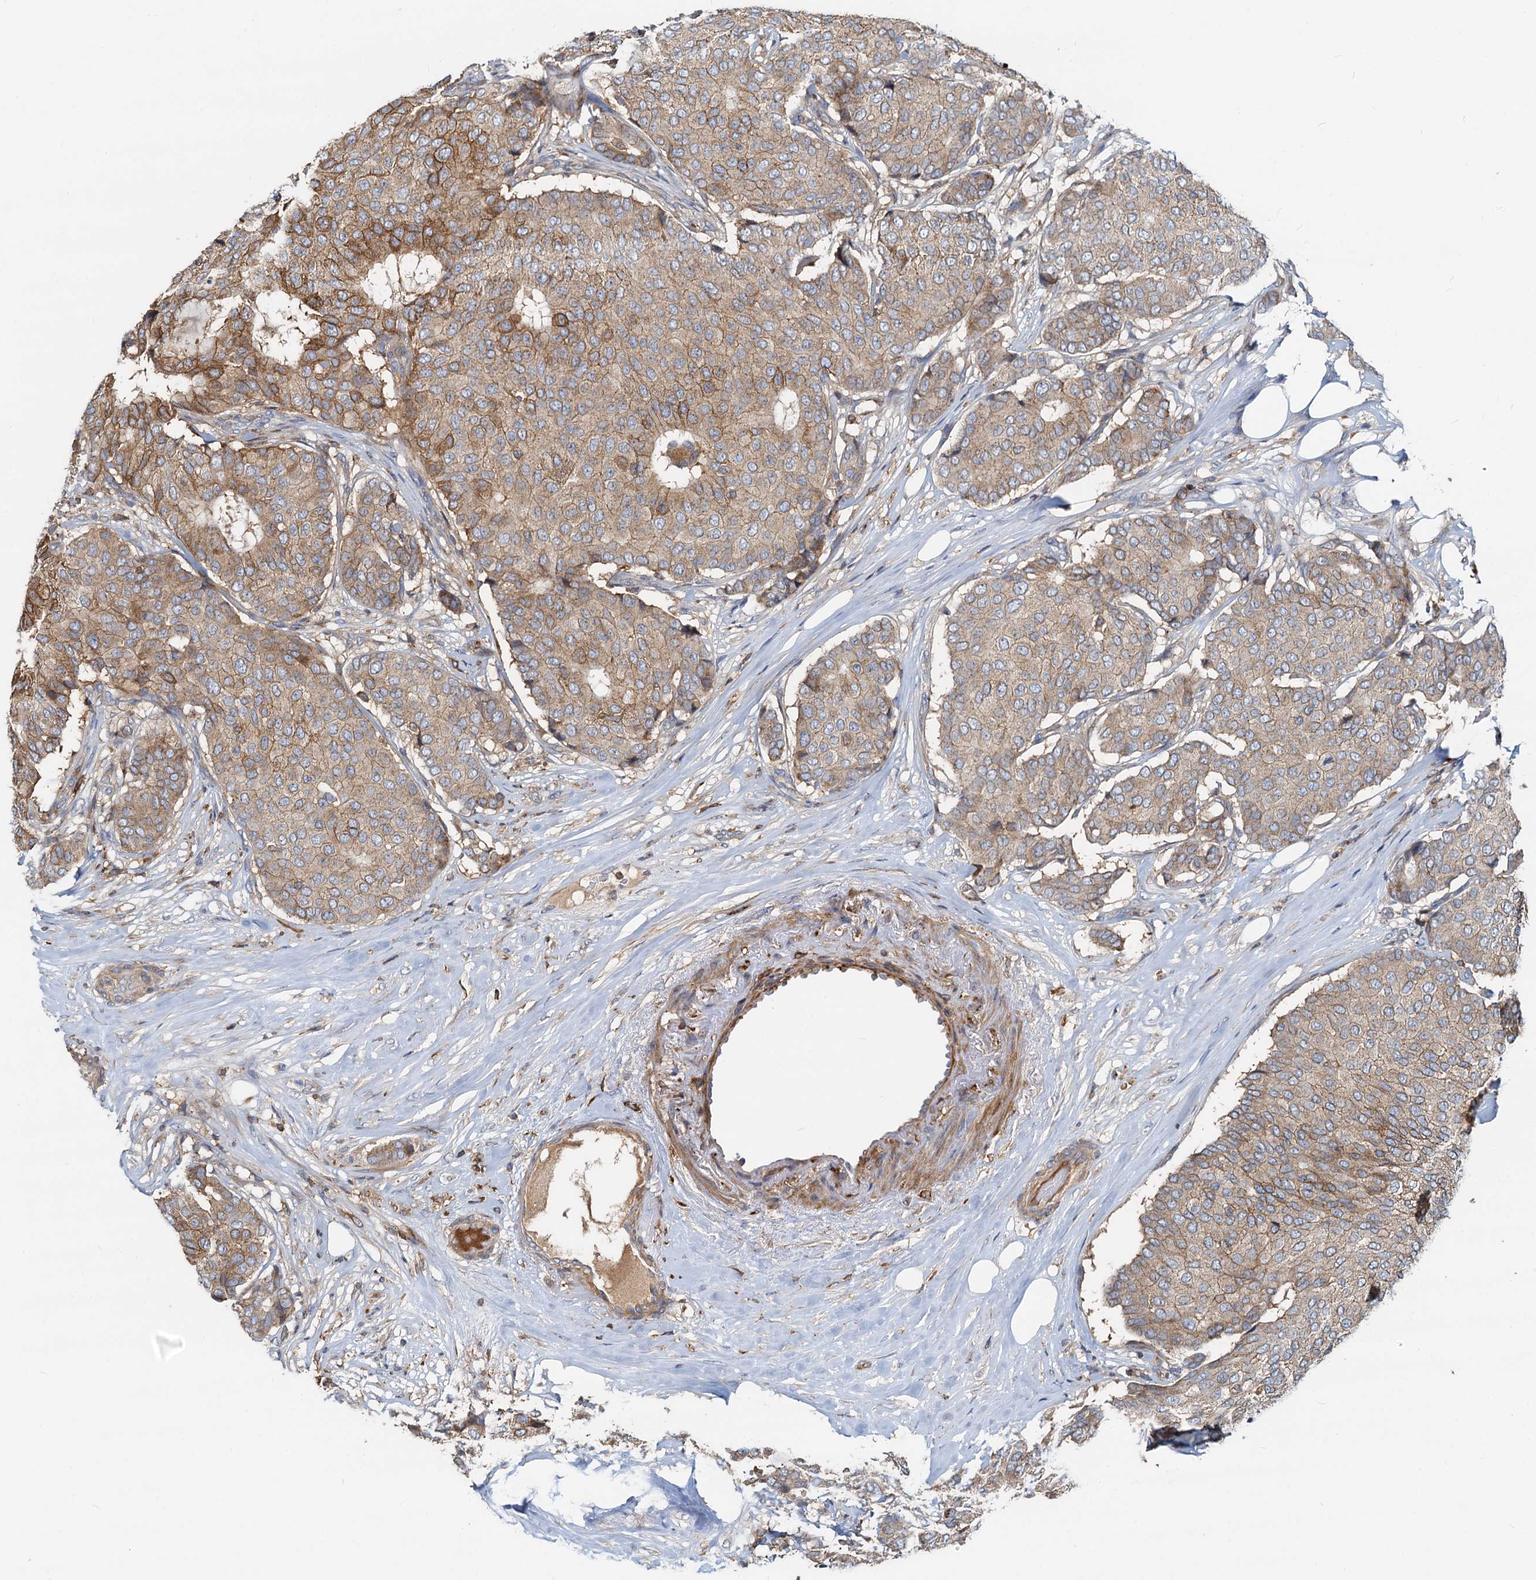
{"staining": {"intensity": "moderate", "quantity": ">75%", "location": "cytoplasmic/membranous"}, "tissue": "breast cancer", "cell_type": "Tumor cells", "image_type": "cancer", "snomed": [{"axis": "morphology", "description": "Duct carcinoma"}, {"axis": "topography", "description": "Breast"}], "caption": "This histopathology image reveals immunohistochemistry (IHC) staining of breast cancer, with medium moderate cytoplasmic/membranous positivity in about >75% of tumor cells.", "gene": "LNX2", "patient": {"sex": "female", "age": 75}}